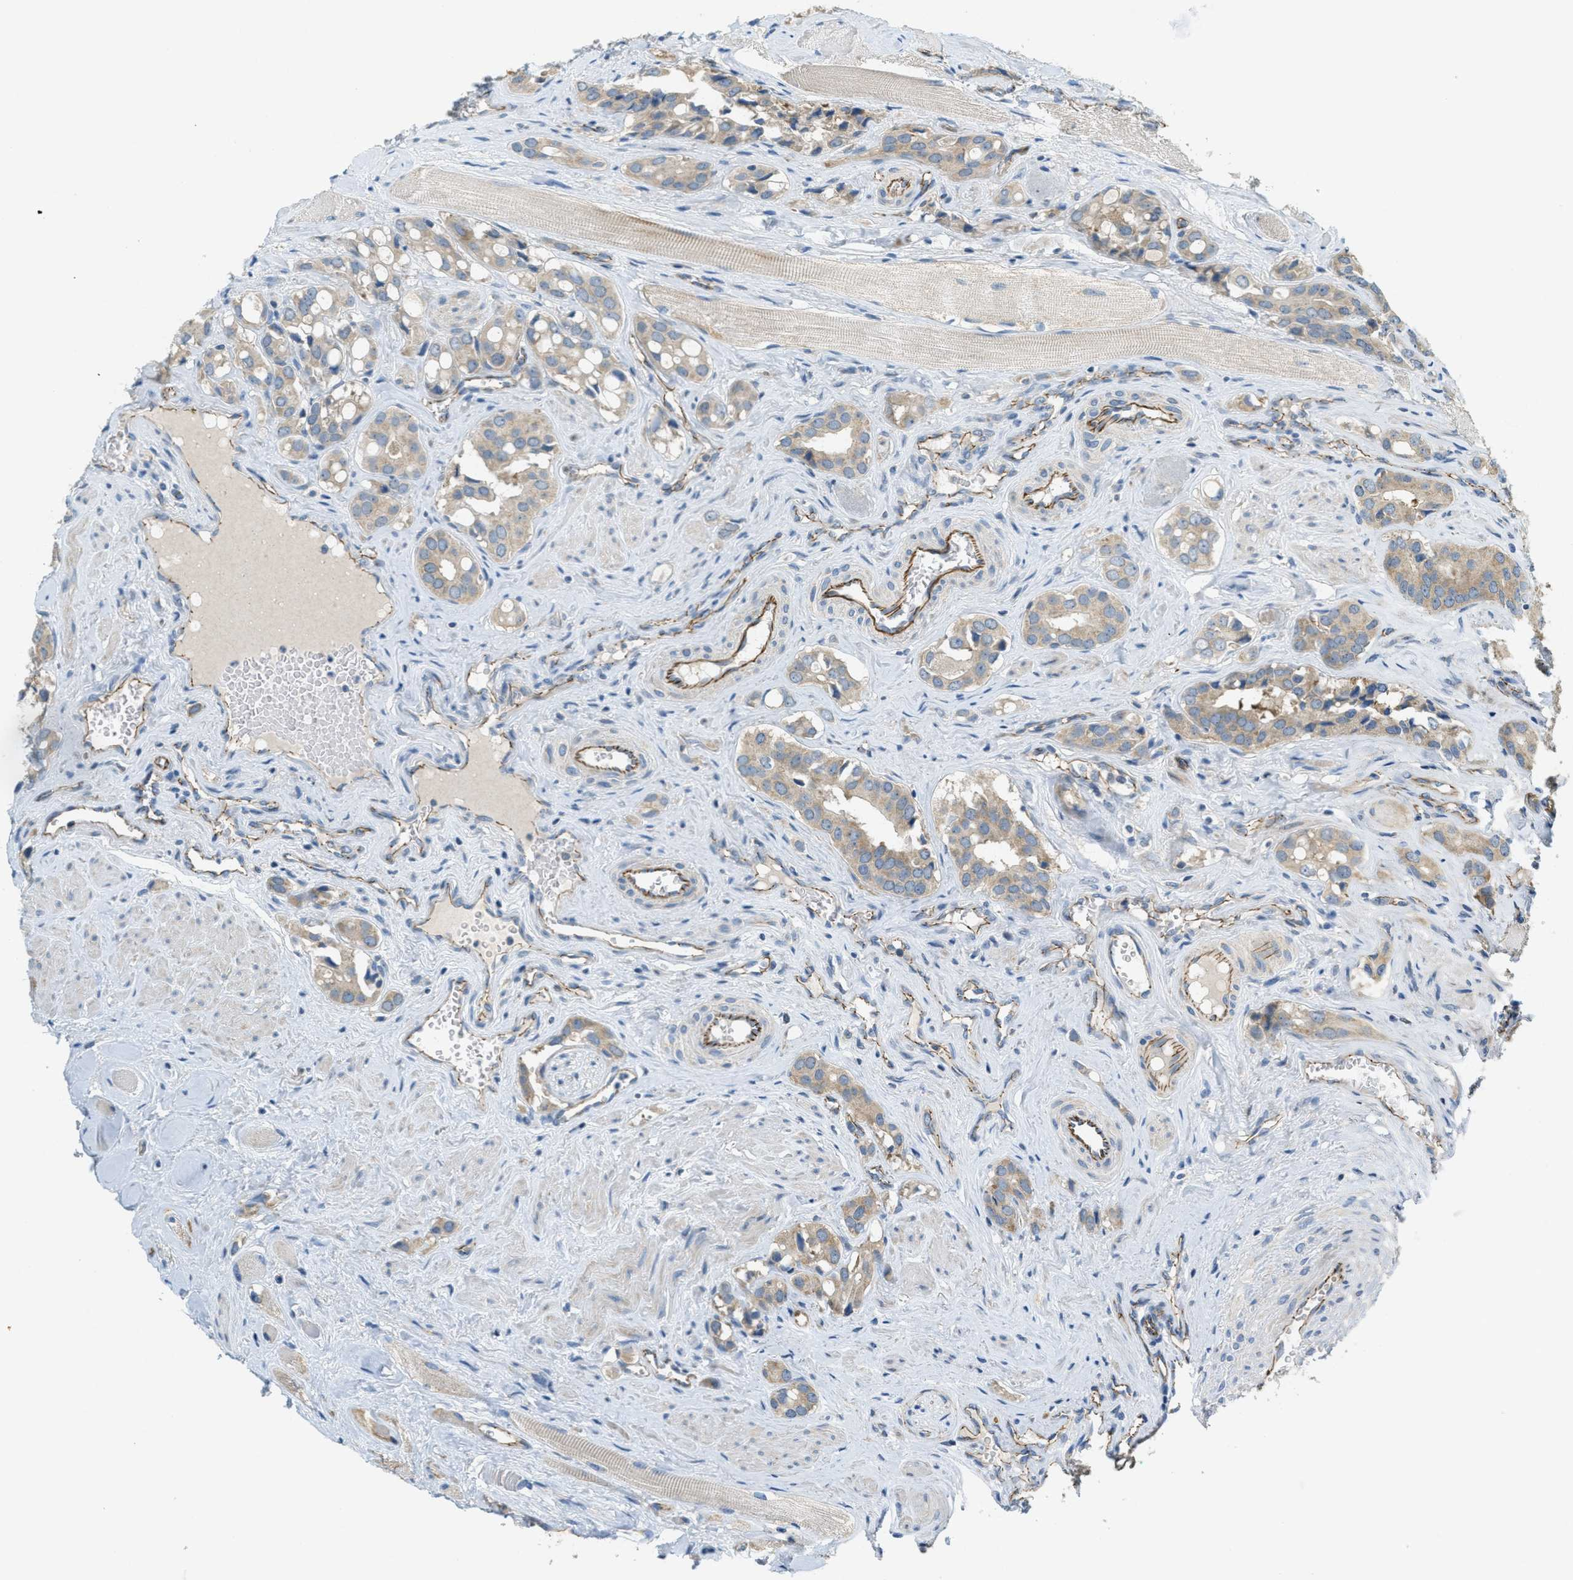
{"staining": {"intensity": "weak", "quantity": ">75%", "location": "cytoplasmic/membranous"}, "tissue": "prostate cancer", "cell_type": "Tumor cells", "image_type": "cancer", "snomed": [{"axis": "morphology", "description": "Adenocarcinoma, High grade"}, {"axis": "topography", "description": "Prostate"}], "caption": "A brown stain shows weak cytoplasmic/membranous positivity of a protein in human prostate adenocarcinoma (high-grade) tumor cells. (DAB (3,3'-diaminobenzidine) IHC with brightfield microscopy, high magnification).", "gene": "JCAD", "patient": {"sex": "male", "age": 52}}